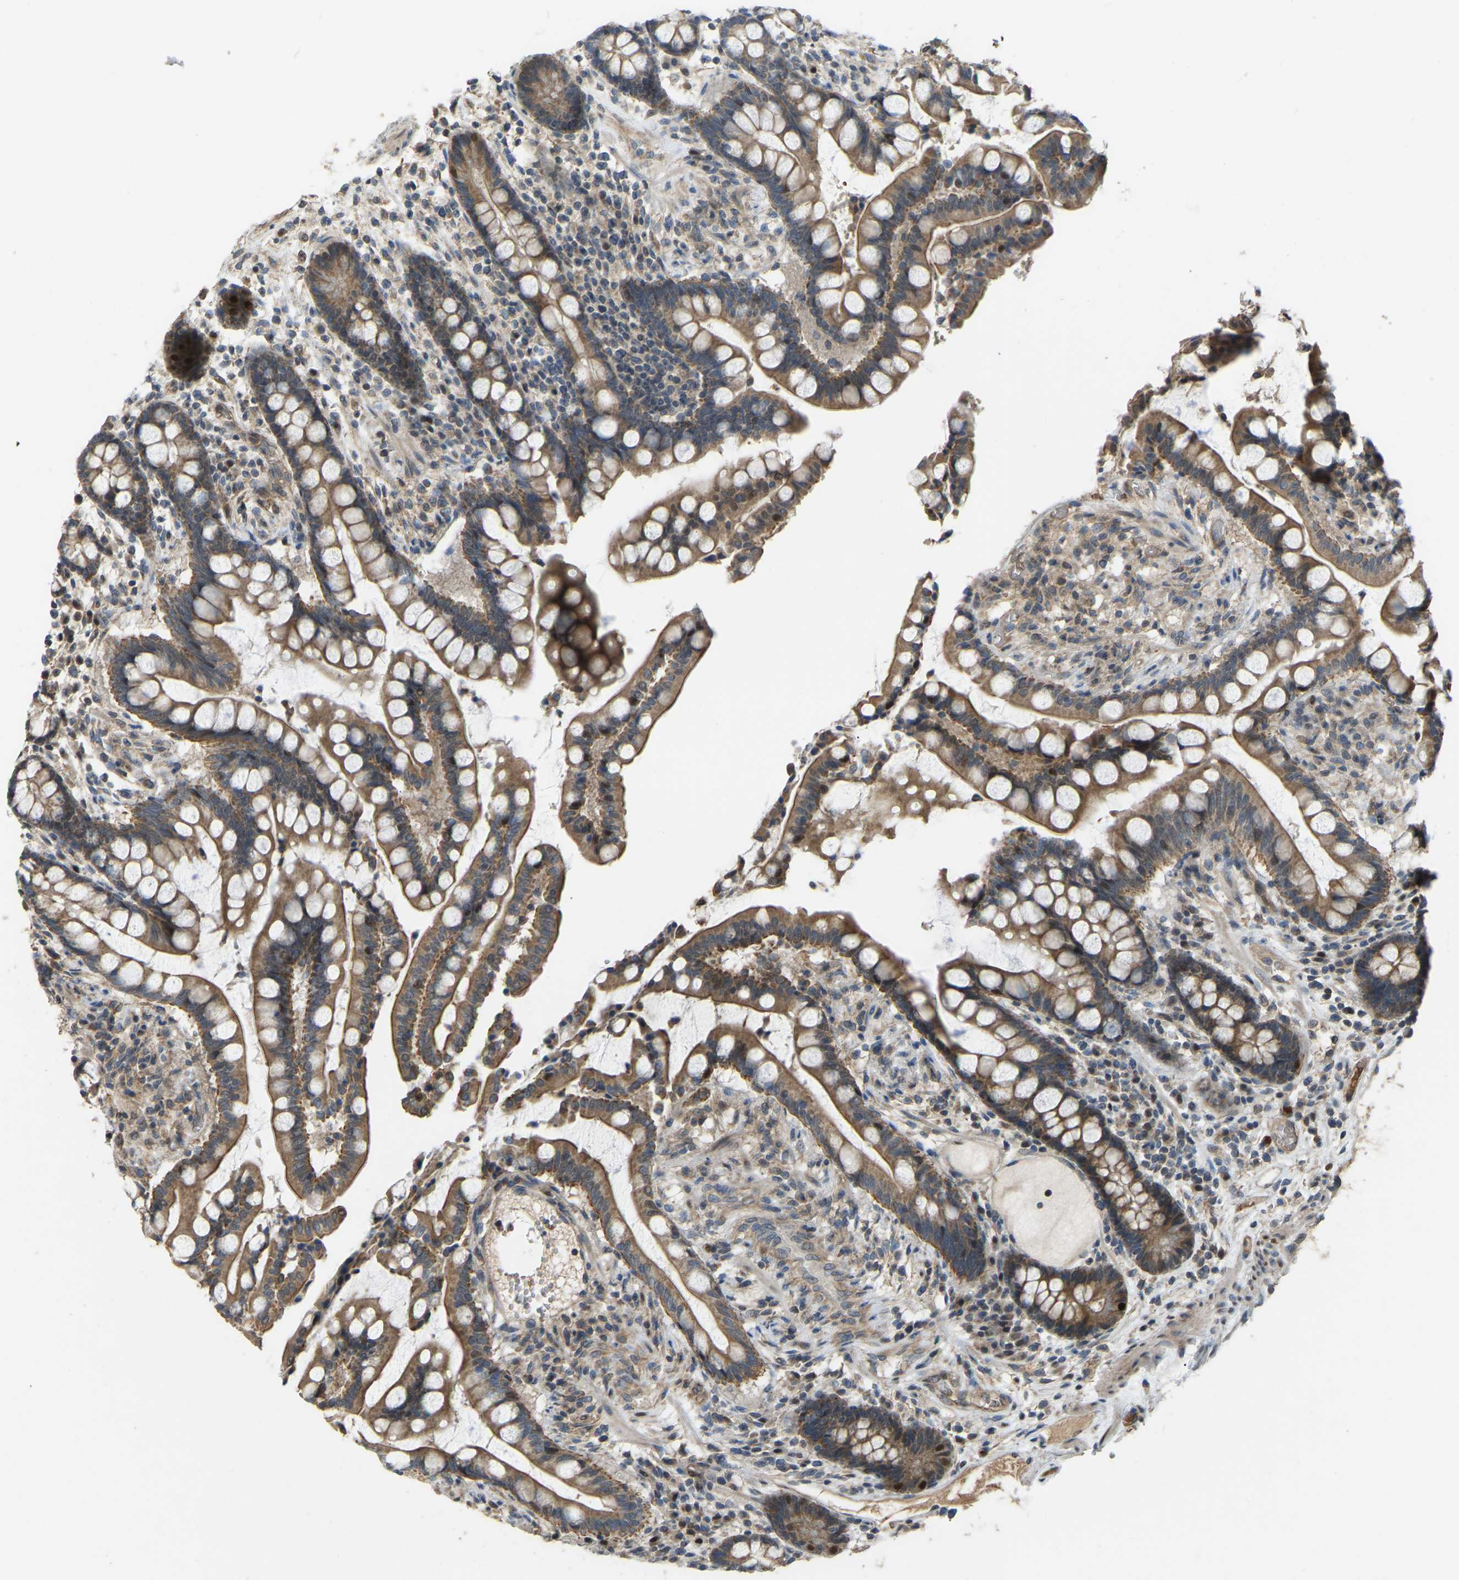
{"staining": {"intensity": "moderate", "quantity": ">75%", "location": "cytoplasmic/membranous"}, "tissue": "colon", "cell_type": "Endothelial cells", "image_type": "normal", "snomed": [{"axis": "morphology", "description": "Normal tissue, NOS"}, {"axis": "topography", "description": "Colon"}], "caption": "Colon stained with DAB immunohistochemistry displays medium levels of moderate cytoplasmic/membranous expression in approximately >75% of endothelial cells.", "gene": "C21orf91", "patient": {"sex": "male", "age": 73}}